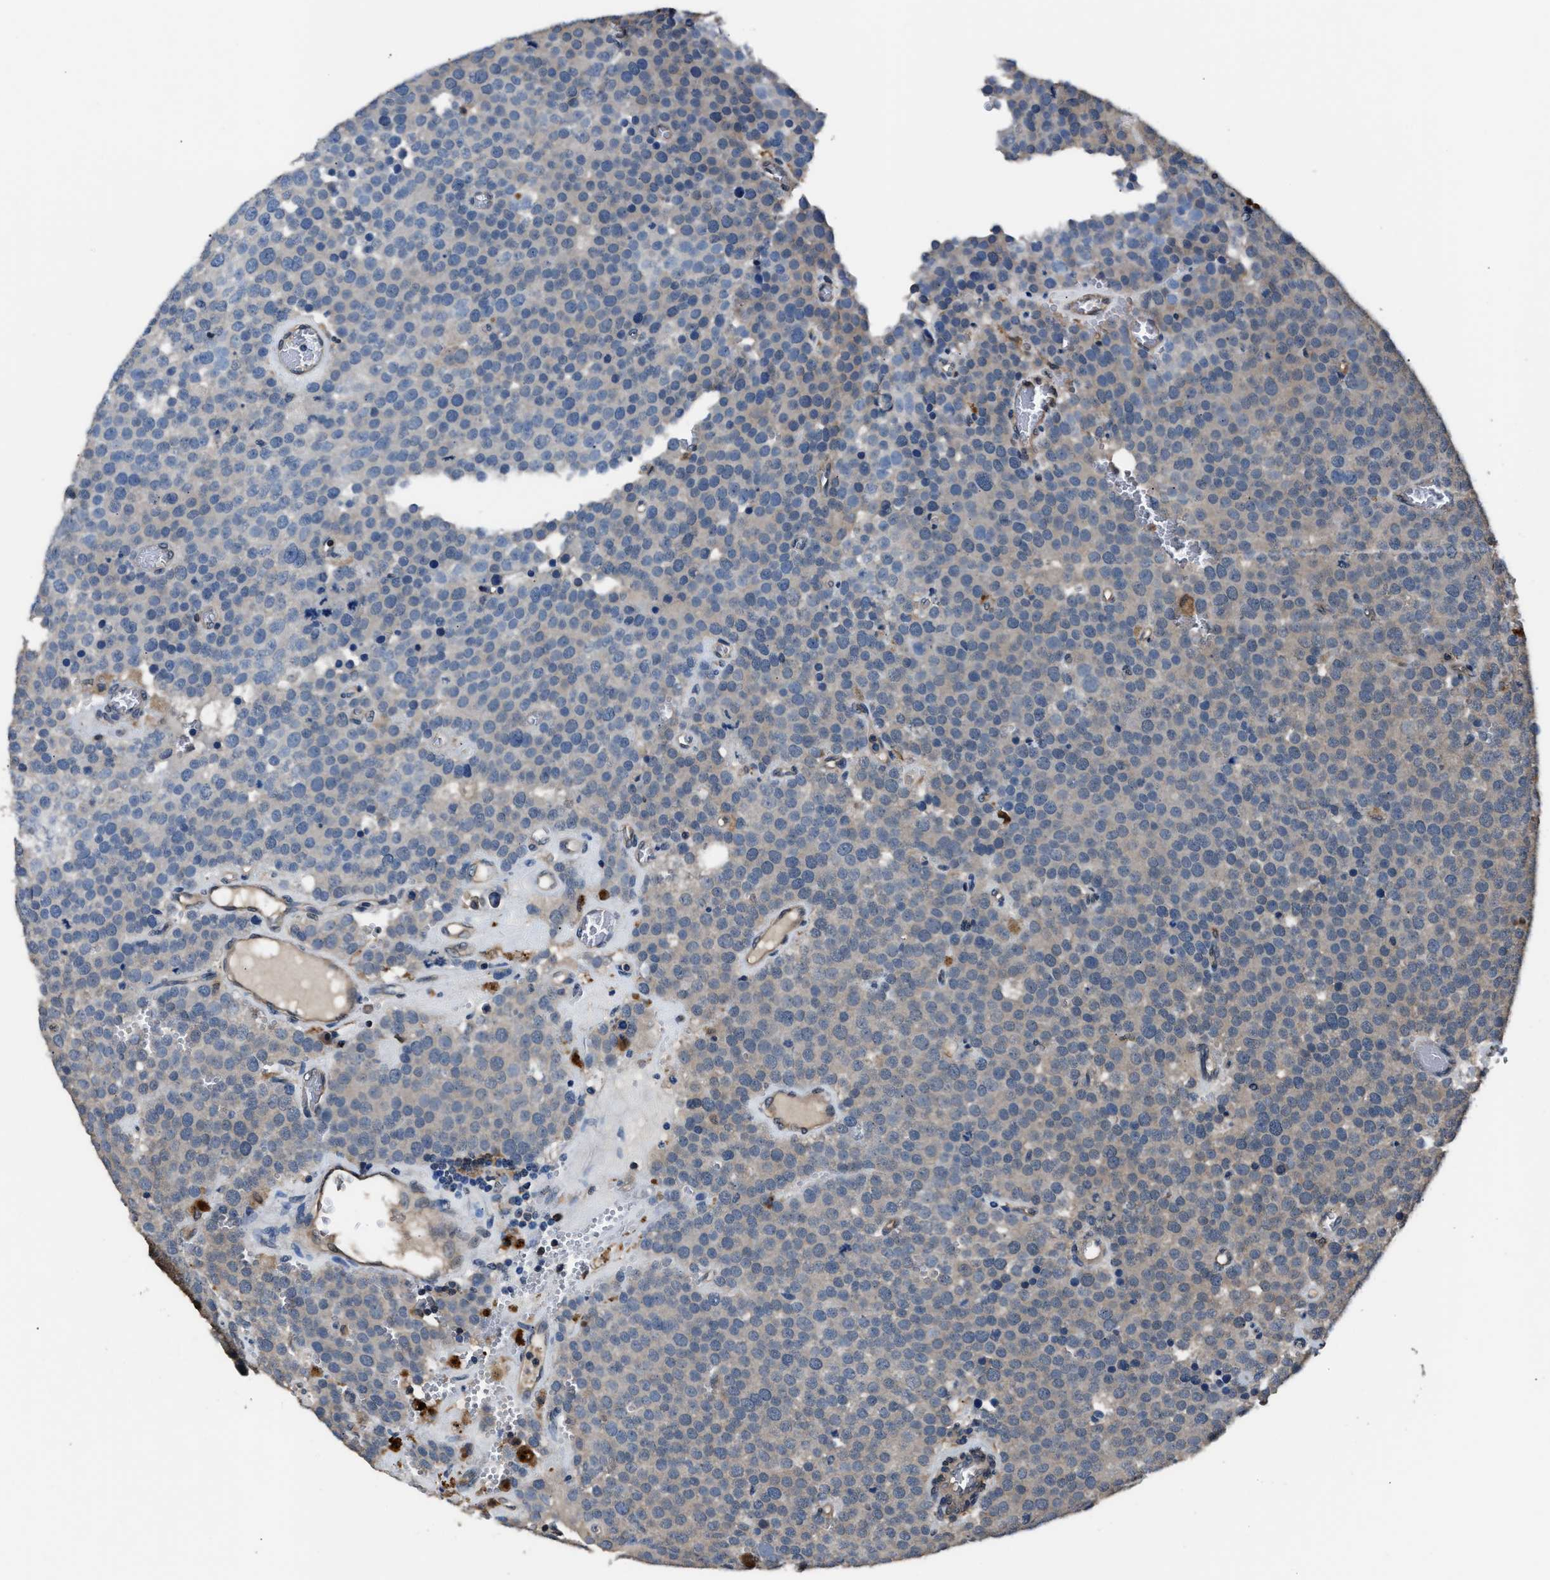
{"staining": {"intensity": "negative", "quantity": "none", "location": "none"}, "tissue": "testis cancer", "cell_type": "Tumor cells", "image_type": "cancer", "snomed": [{"axis": "morphology", "description": "Normal tissue, NOS"}, {"axis": "morphology", "description": "Seminoma, NOS"}, {"axis": "topography", "description": "Testis"}], "caption": "This histopathology image is of testis cancer (seminoma) stained with IHC to label a protein in brown with the nuclei are counter-stained blue. There is no staining in tumor cells.", "gene": "GSTP1", "patient": {"sex": "male", "age": 71}}